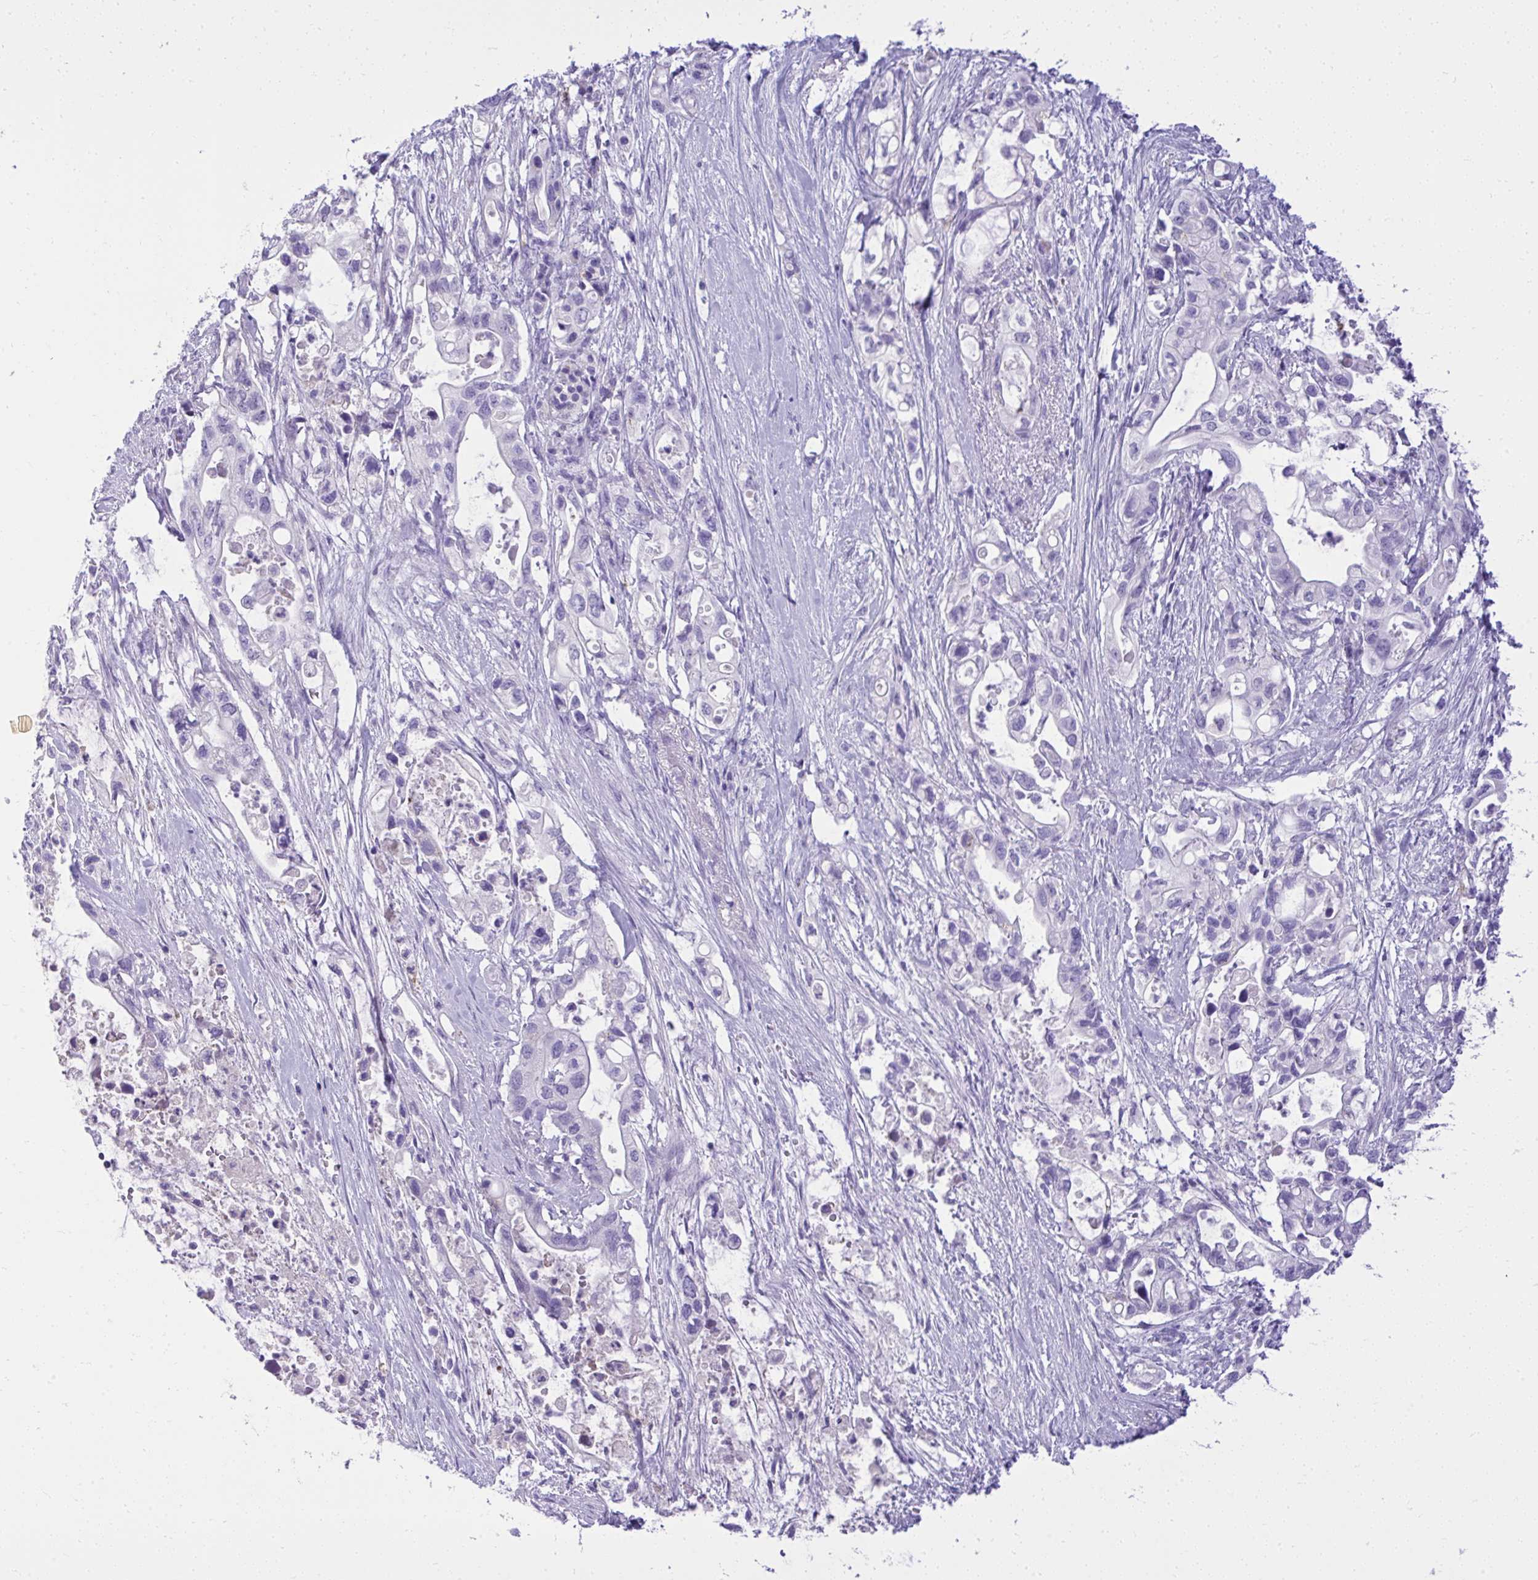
{"staining": {"intensity": "negative", "quantity": "none", "location": "none"}, "tissue": "pancreatic cancer", "cell_type": "Tumor cells", "image_type": "cancer", "snomed": [{"axis": "morphology", "description": "Adenocarcinoma, NOS"}, {"axis": "topography", "description": "Pancreas"}], "caption": "A micrograph of adenocarcinoma (pancreatic) stained for a protein displays no brown staining in tumor cells.", "gene": "ST6GALNAC3", "patient": {"sex": "female", "age": 72}}